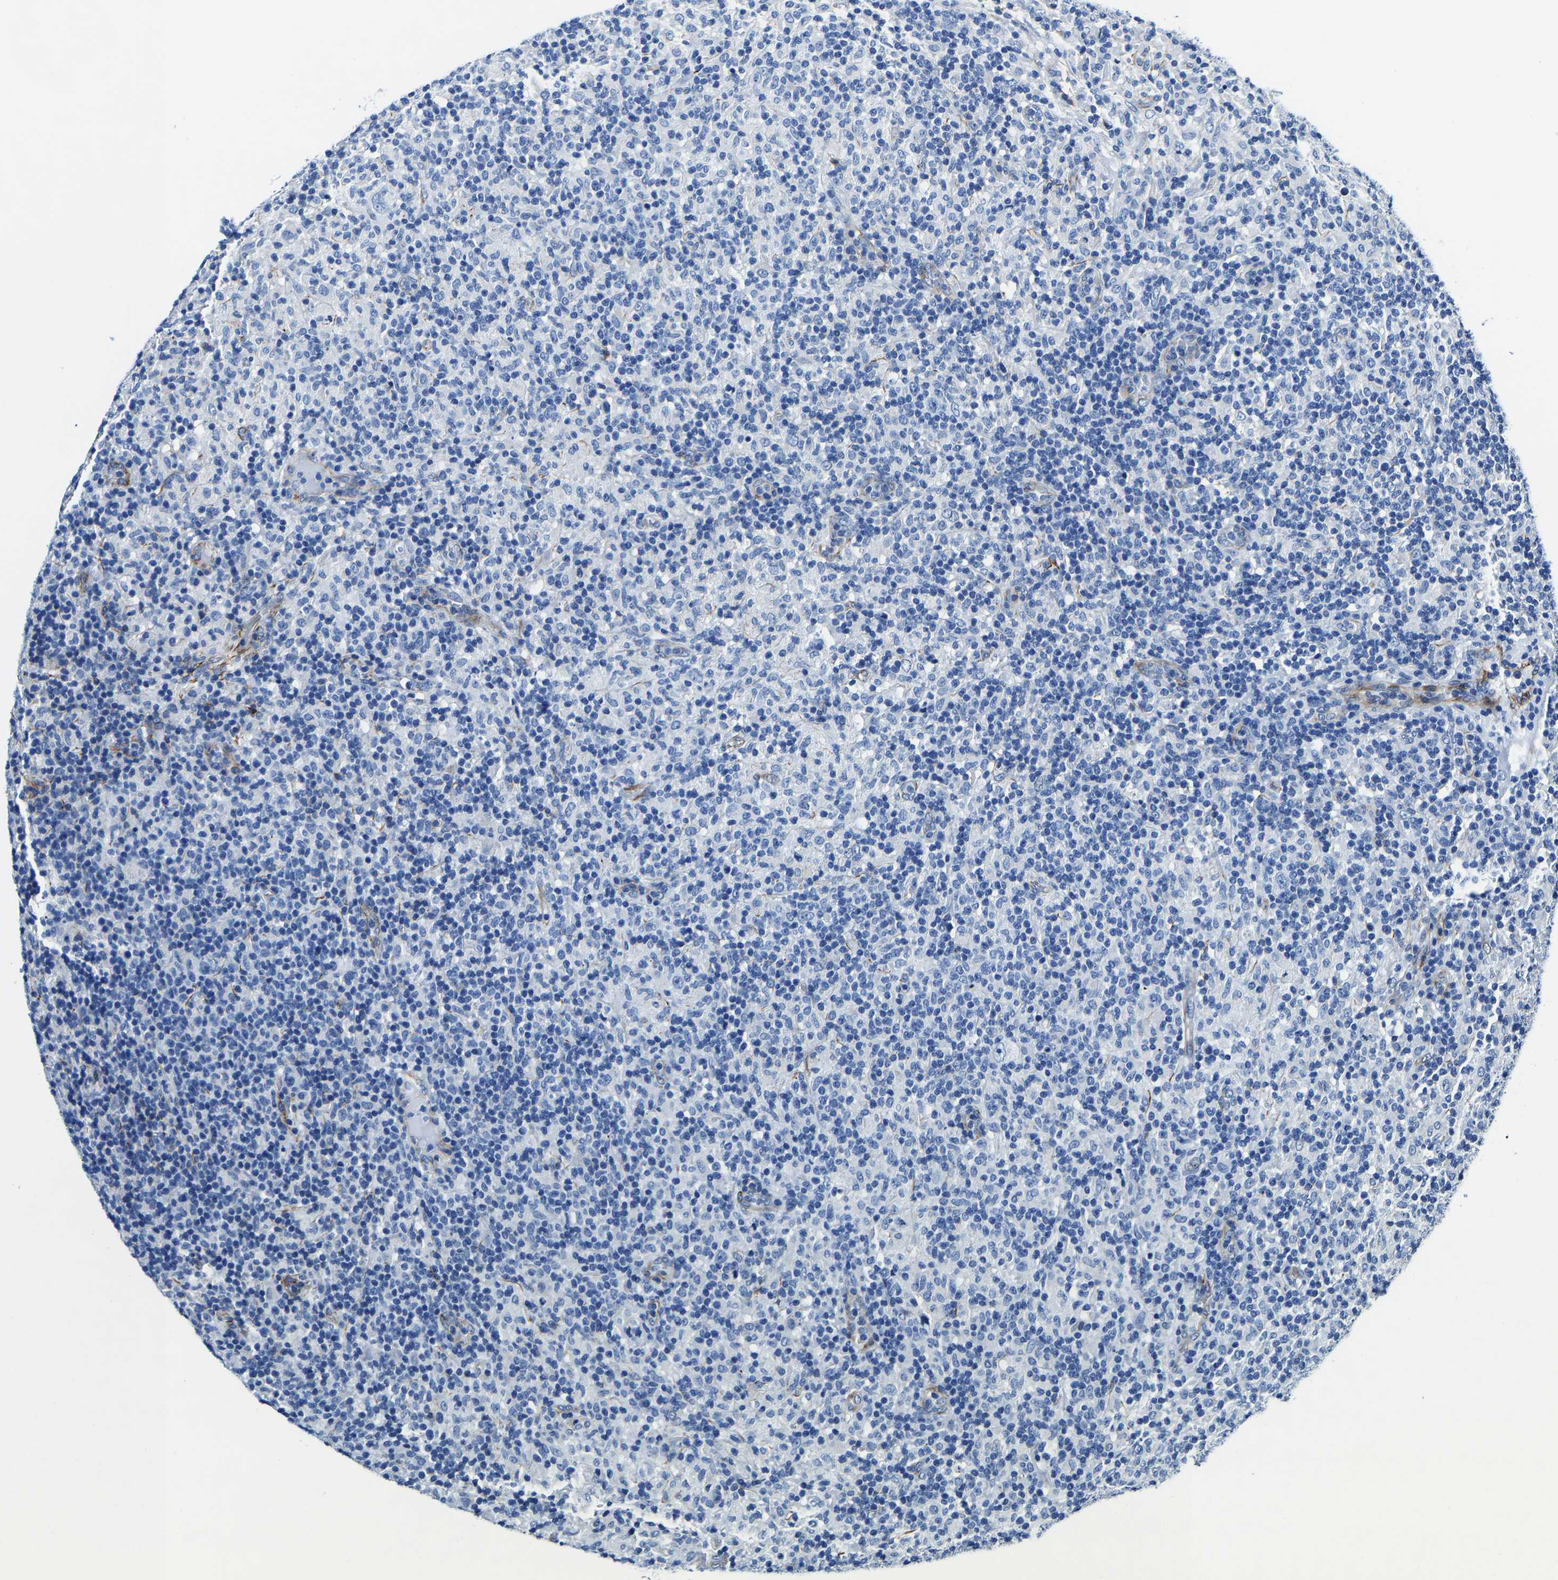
{"staining": {"intensity": "negative", "quantity": "none", "location": "none"}, "tissue": "lymphoma", "cell_type": "Tumor cells", "image_type": "cancer", "snomed": [{"axis": "morphology", "description": "Hodgkin's disease, NOS"}, {"axis": "topography", "description": "Lymph node"}], "caption": "Tumor cells show no significant staining in lymphoma. (Immunohistochemistry (ihc), brightfield microscopy, high magnification).", "gene": "MMEL1", "patient": {"sex": "male", "age": 70}}